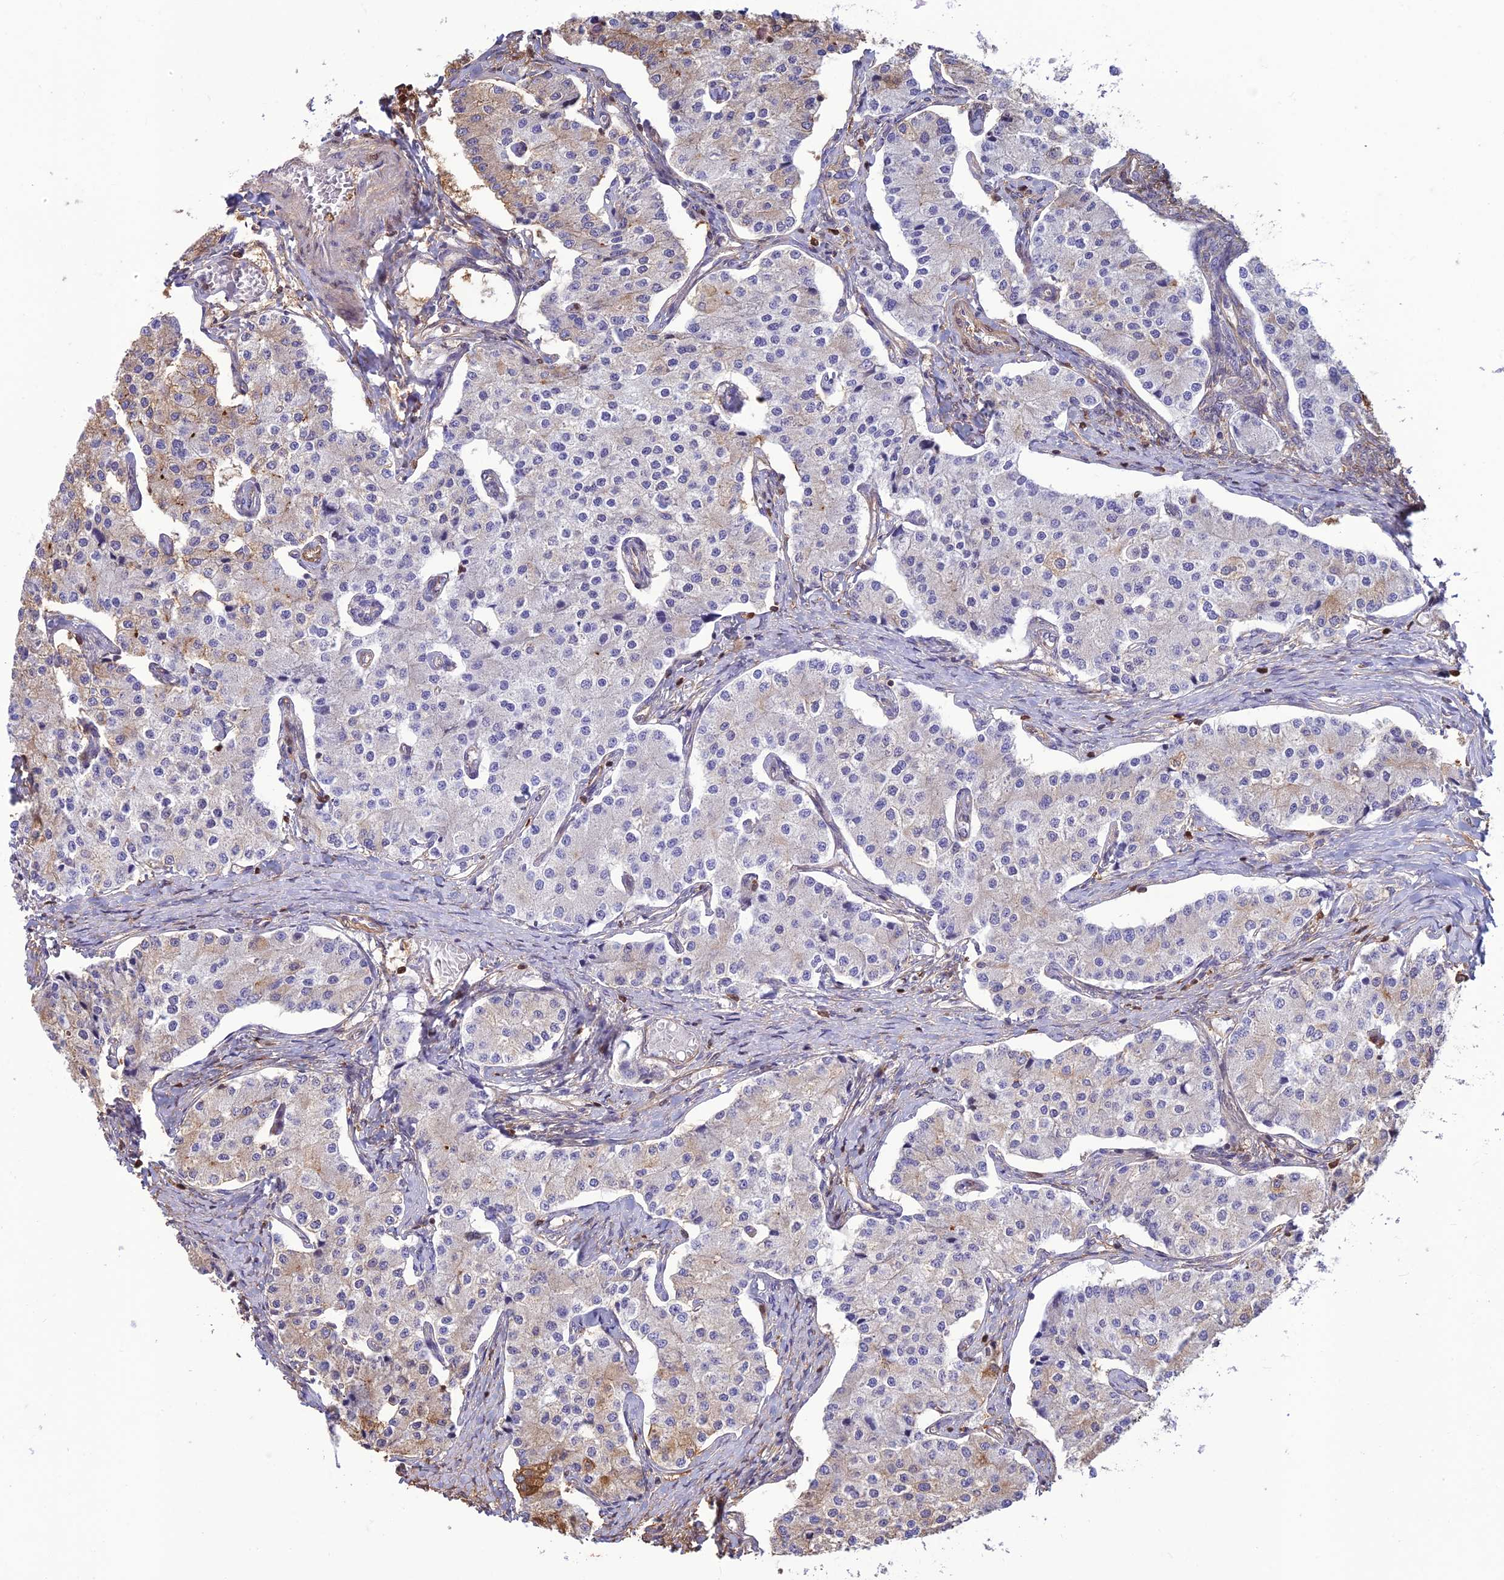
{"staining": {"intensity": "weak", "quantity": "<25%", "location": "cytoplasmic/membranous"}, "tissue": "carcinoid", "cell_type": "Tumor cells", "image_type": "cancer", "snomed": [{"axis": "morphology", "description": "Carcinoid, malignant, NOS"}, {"axis": "topography", "description": "Colon"}], "caption": "High power microscopy micrograph of an immunohistochemistry micrograph of malignant carcinoid, revealing no significant positivity in tumor cells.", "gene": "HPSE2", "patient": {"sex": "female", "age": 52}}